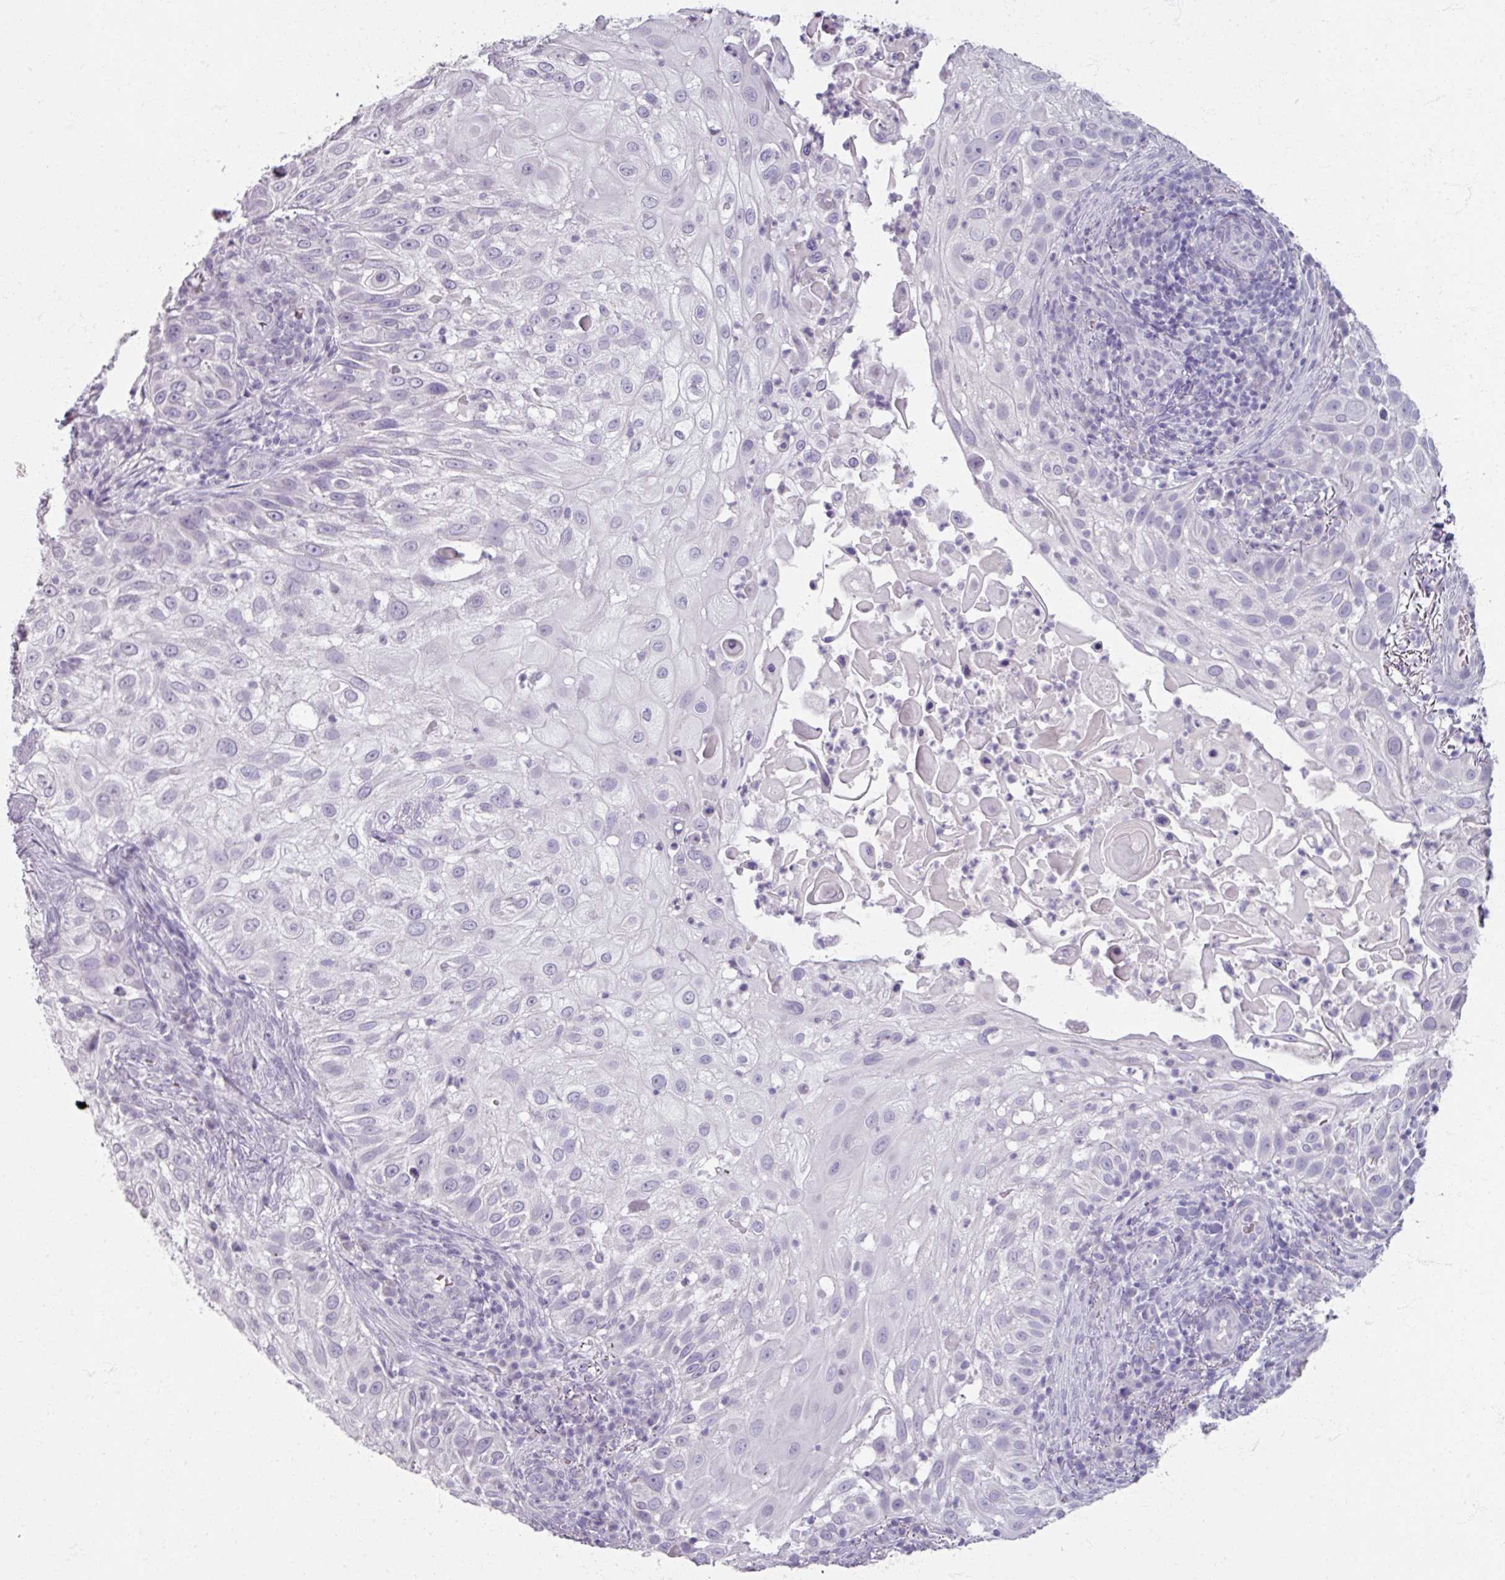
{"staining": {"intensity": "negative", "quantity": "none", "location": "none"}, "tissue": "skin cancer", "cell_type": "Tumor cells", "image_type": "cancer", "snomed": [{"axis": "morphology", "description": "Squamous cell carcinoma, NOS"}, {"axis": "topography", "description": "Skin"}], "caption": "Histopathology image shows no protein staining in tumor cells of skin cancer tissue. (DAB (3,3'-diaminobenzidine) immunohistochemistry, high magnification).", "gene": "TG", "patient": {"sex": "female", "age": 44}}